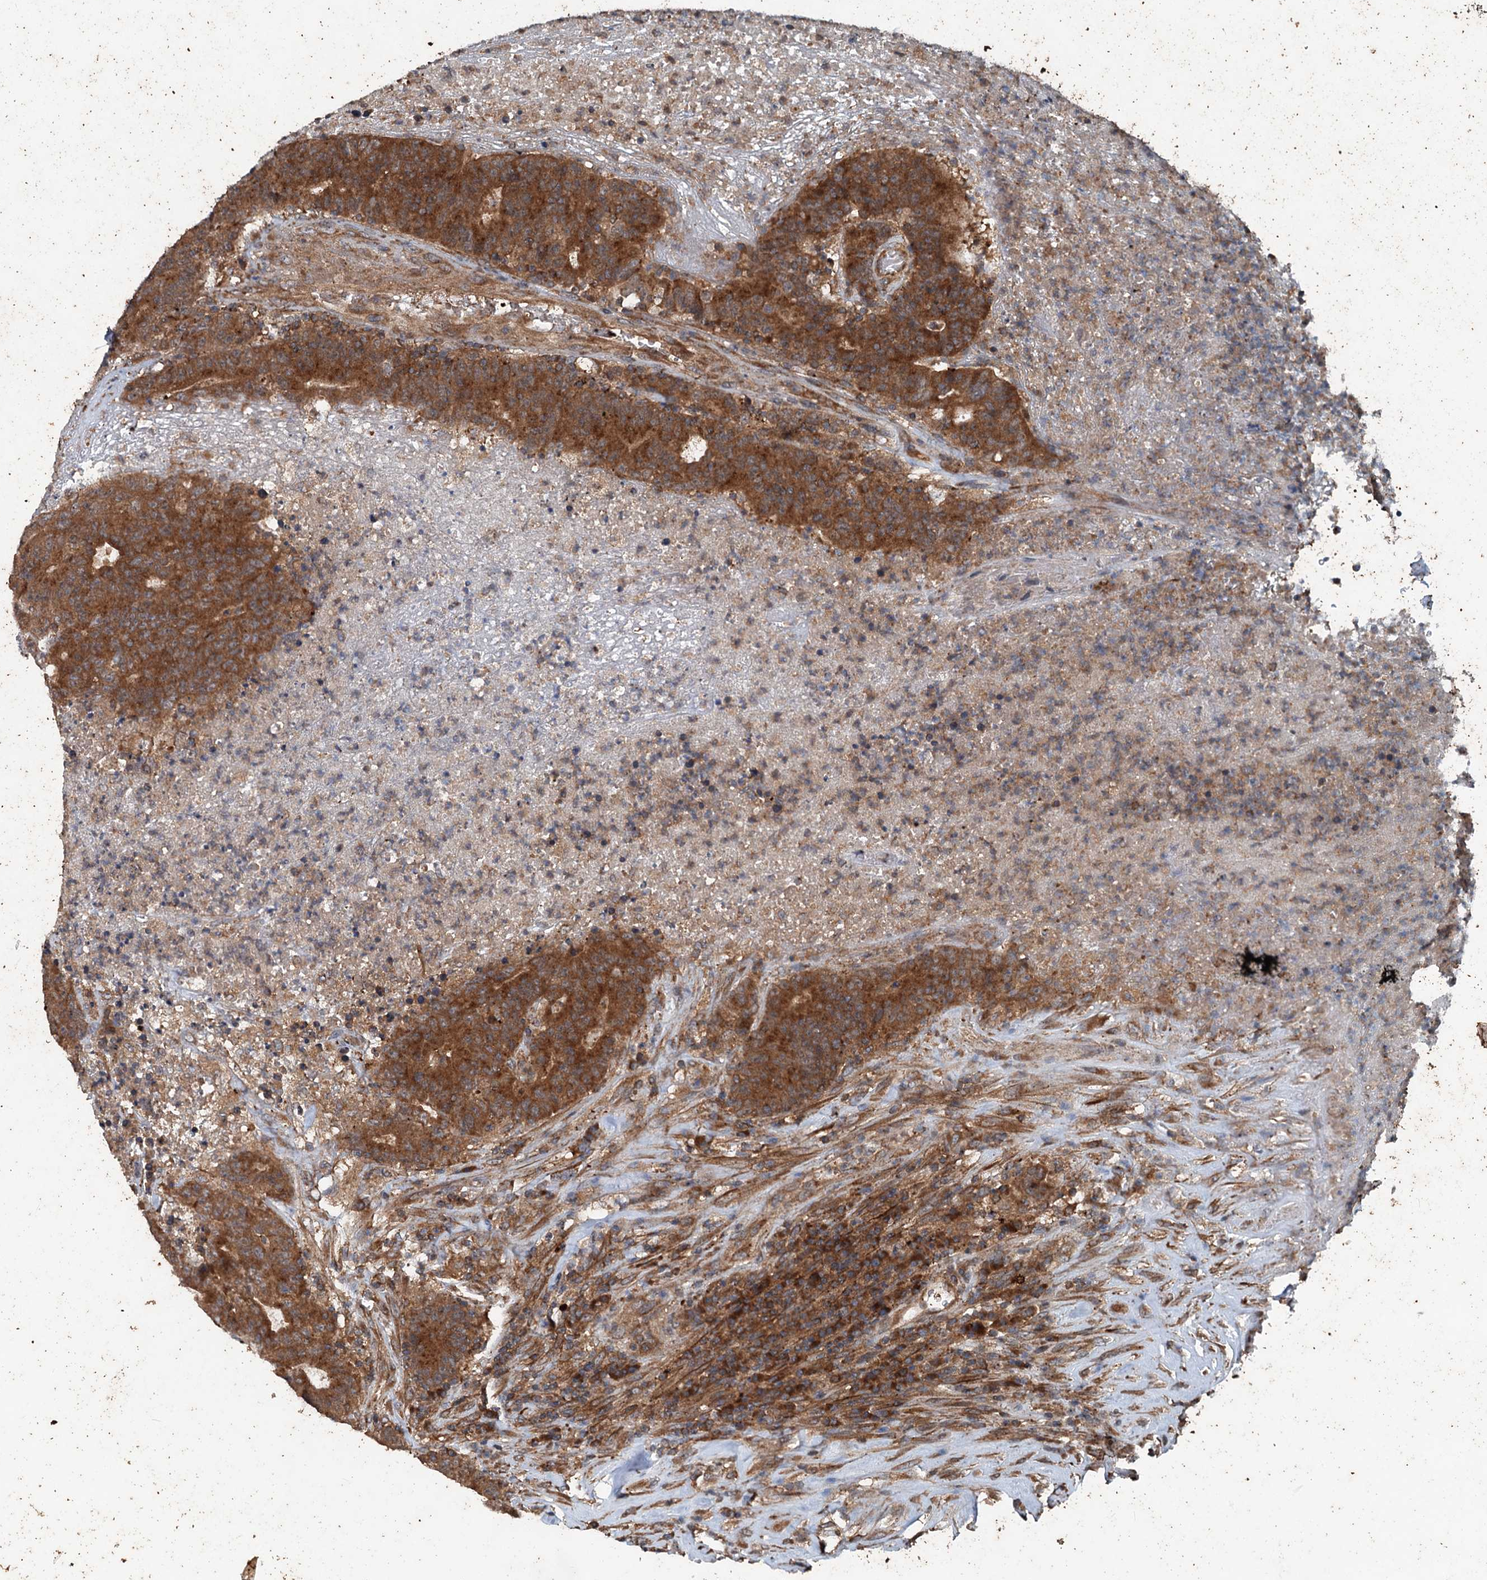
{"staining": {"intensity": "strong", "quantity": ">75%", "location": "cytoplasmic/membranous"}, "tissue": "colorectal cancer", "cell_type": "Tumor cells", "image_type": "cancer", "snomed": [{"axis": "morphology", "description": "Adenocarcinoma, NOS"}, {"axis": "topography", "description": "Colon"}], "caption": "An immunohistochemistry image of tumor tissue is shown. Protein staining in brown shows strong cytoplasmic/membranous positivity in colorectal cancer within tumor cells.", "gene": "TEDC1", "patient": {"sex": "female", "age": 75}}